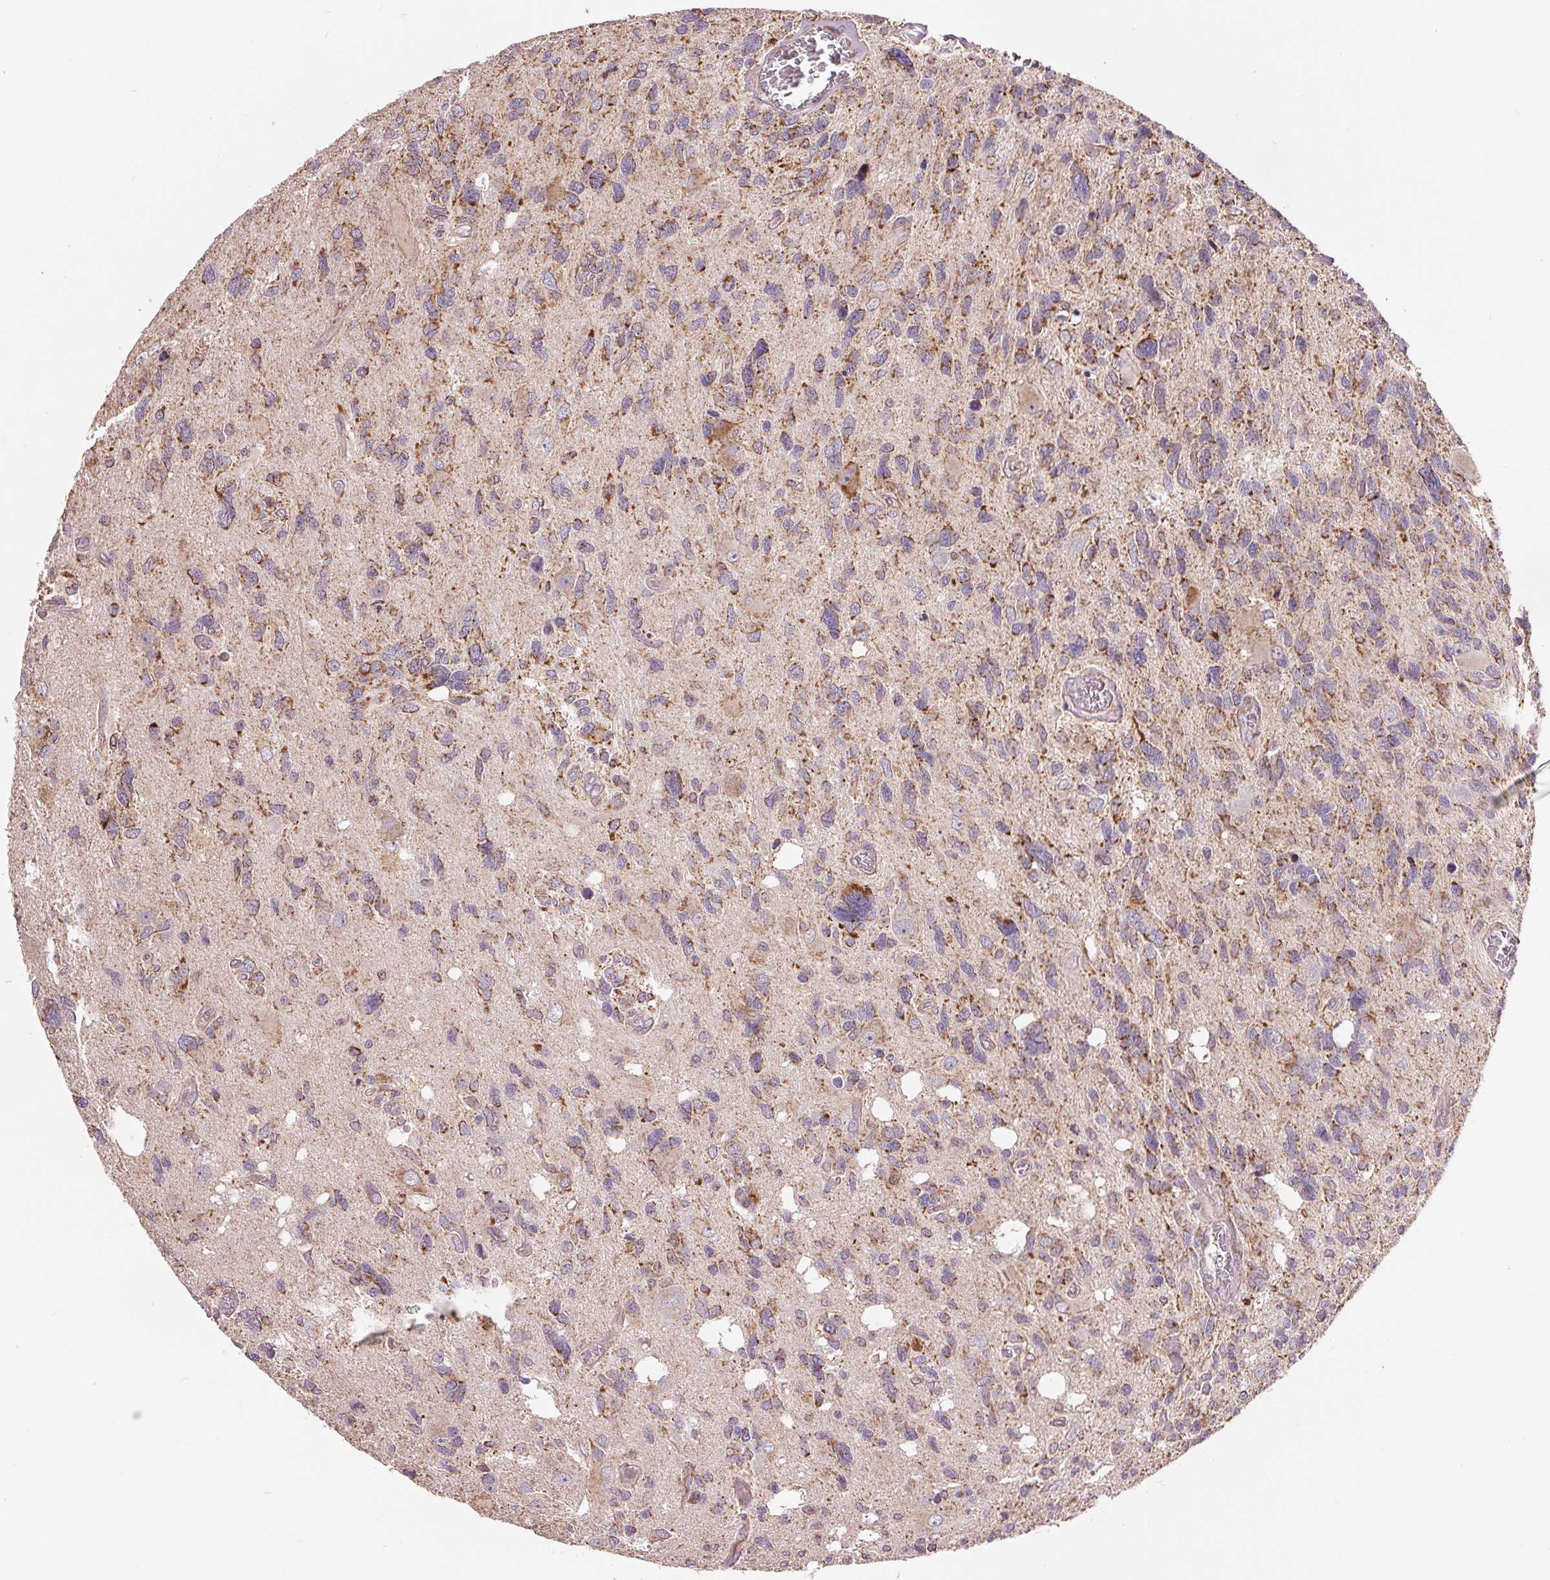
{"staining": {"intensity": "moderate", "quantity": "25%-75%", "location": "cytoplasmic/membranous"}, "tissue": "glioma", "cell_type": "Tumor cells", "image_type": "cancer", "snomed": [{"axis": "morphology", "description": "Glioma, malignant, High grade"}, {"axis": "topography", "description": "Brain"}], "caption": "IHC of glioma exhibits medium levels of moderate cytoplasmic/membranous expression in approximately 25%-75% of tumor cells. (Stains: DAB in brown, nuclei in blue, Microscopy: brightfield microscopy at high magnification).", "gene": "DGUOK", "patient": {"sex": "male", "age": 49}}